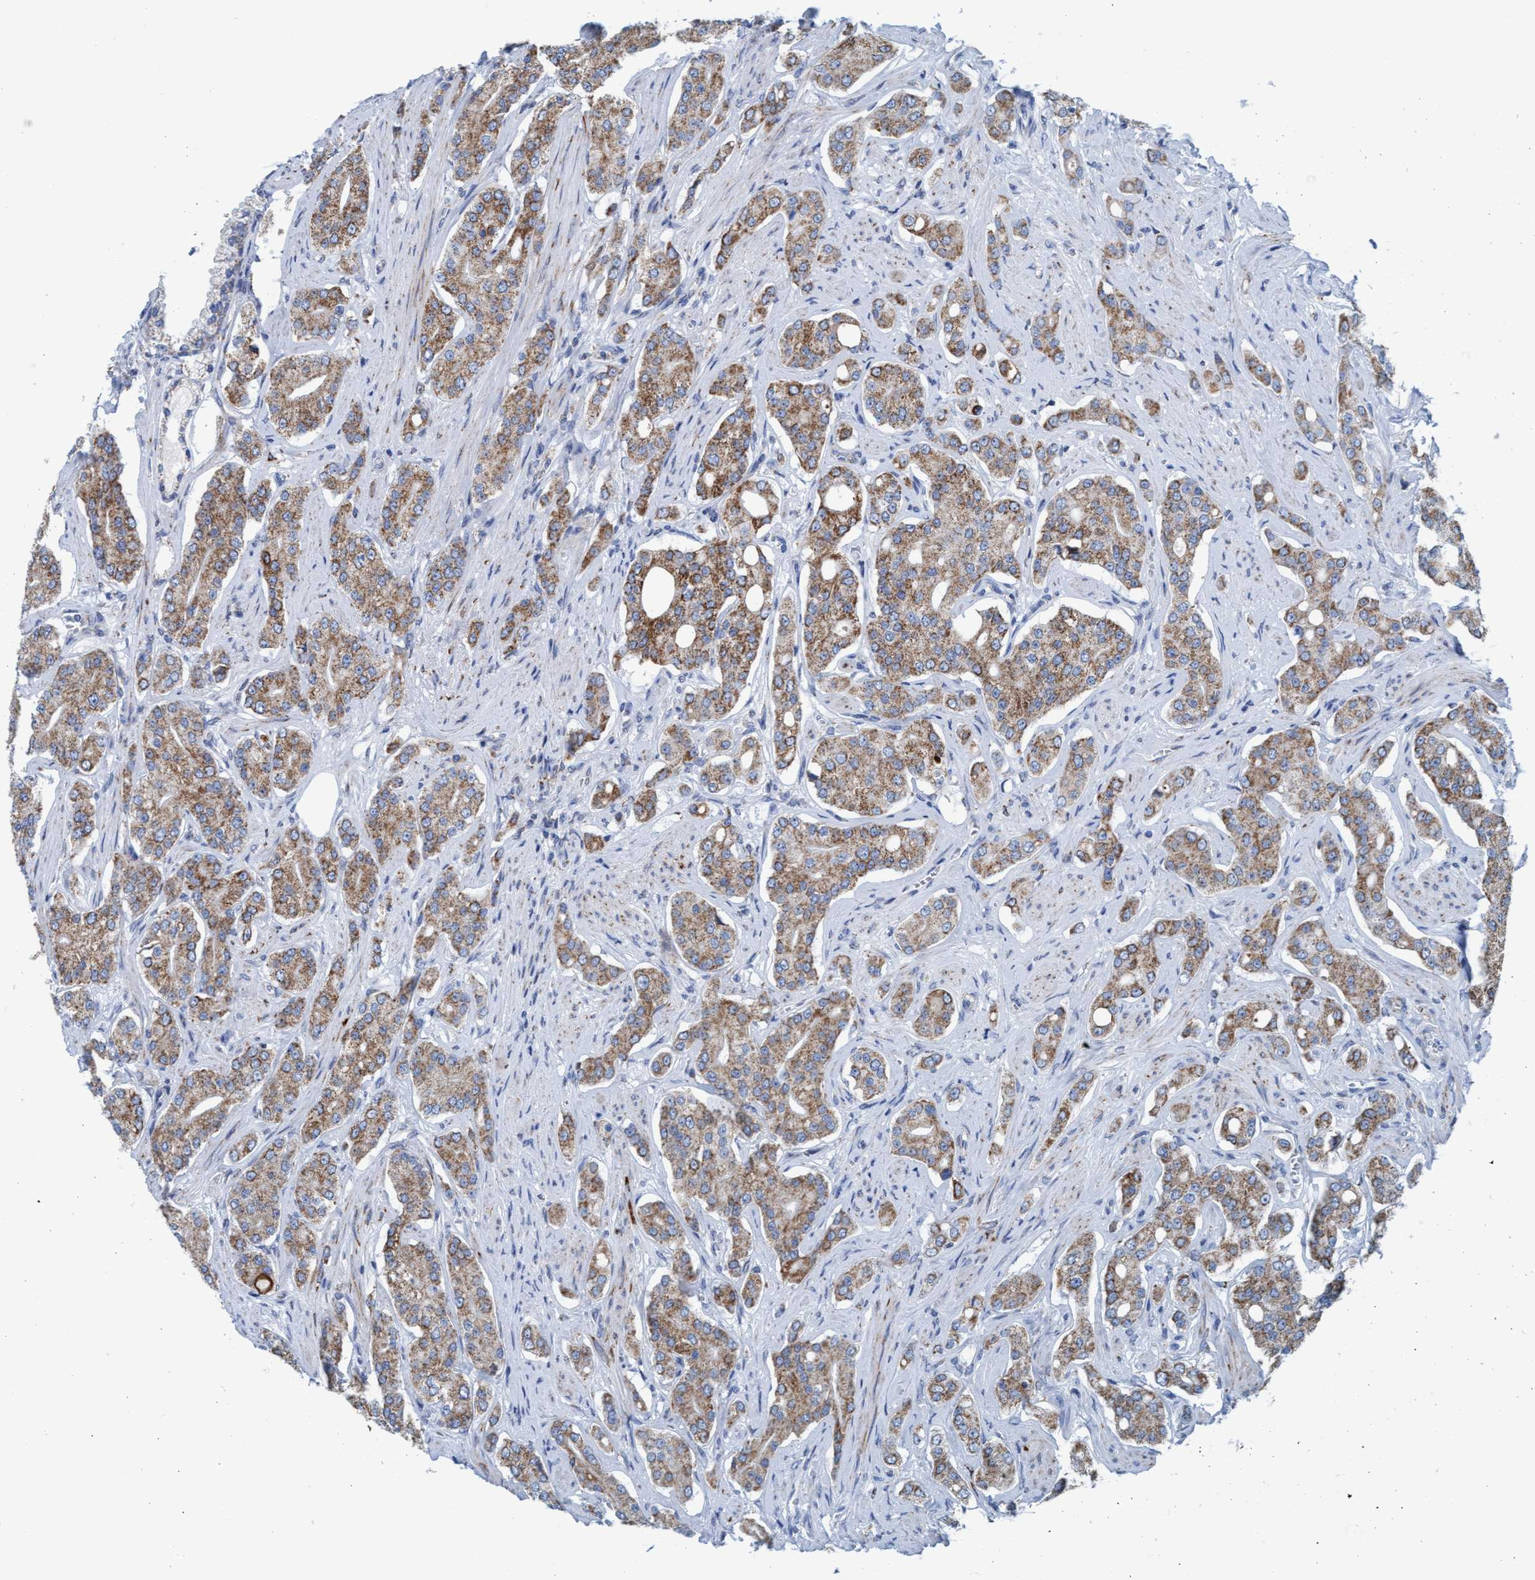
{"staining": {"intensity": "moderate", "quantity": ">75%", "location": "cytoplasmic/membranous"}, "tissue": "prostate cancer", "cell_type": "Tumor cells", "image_type": "cancer", "snomed": [{"axis": "morphology", "description": "Adenocarcinoma, High grade"}, {"axis": "topography", "description": "Prostate"}], "caption": "Protein positivity by immunohistochemistry (IHC) shows moderate cytoplasmic/membranous positivity in approximately >75% of tumor cells in prostate cancer (high-grade adenocarcinoma).", "gene": "GGA3", "patient": {"sex": "male", "age": 71}}